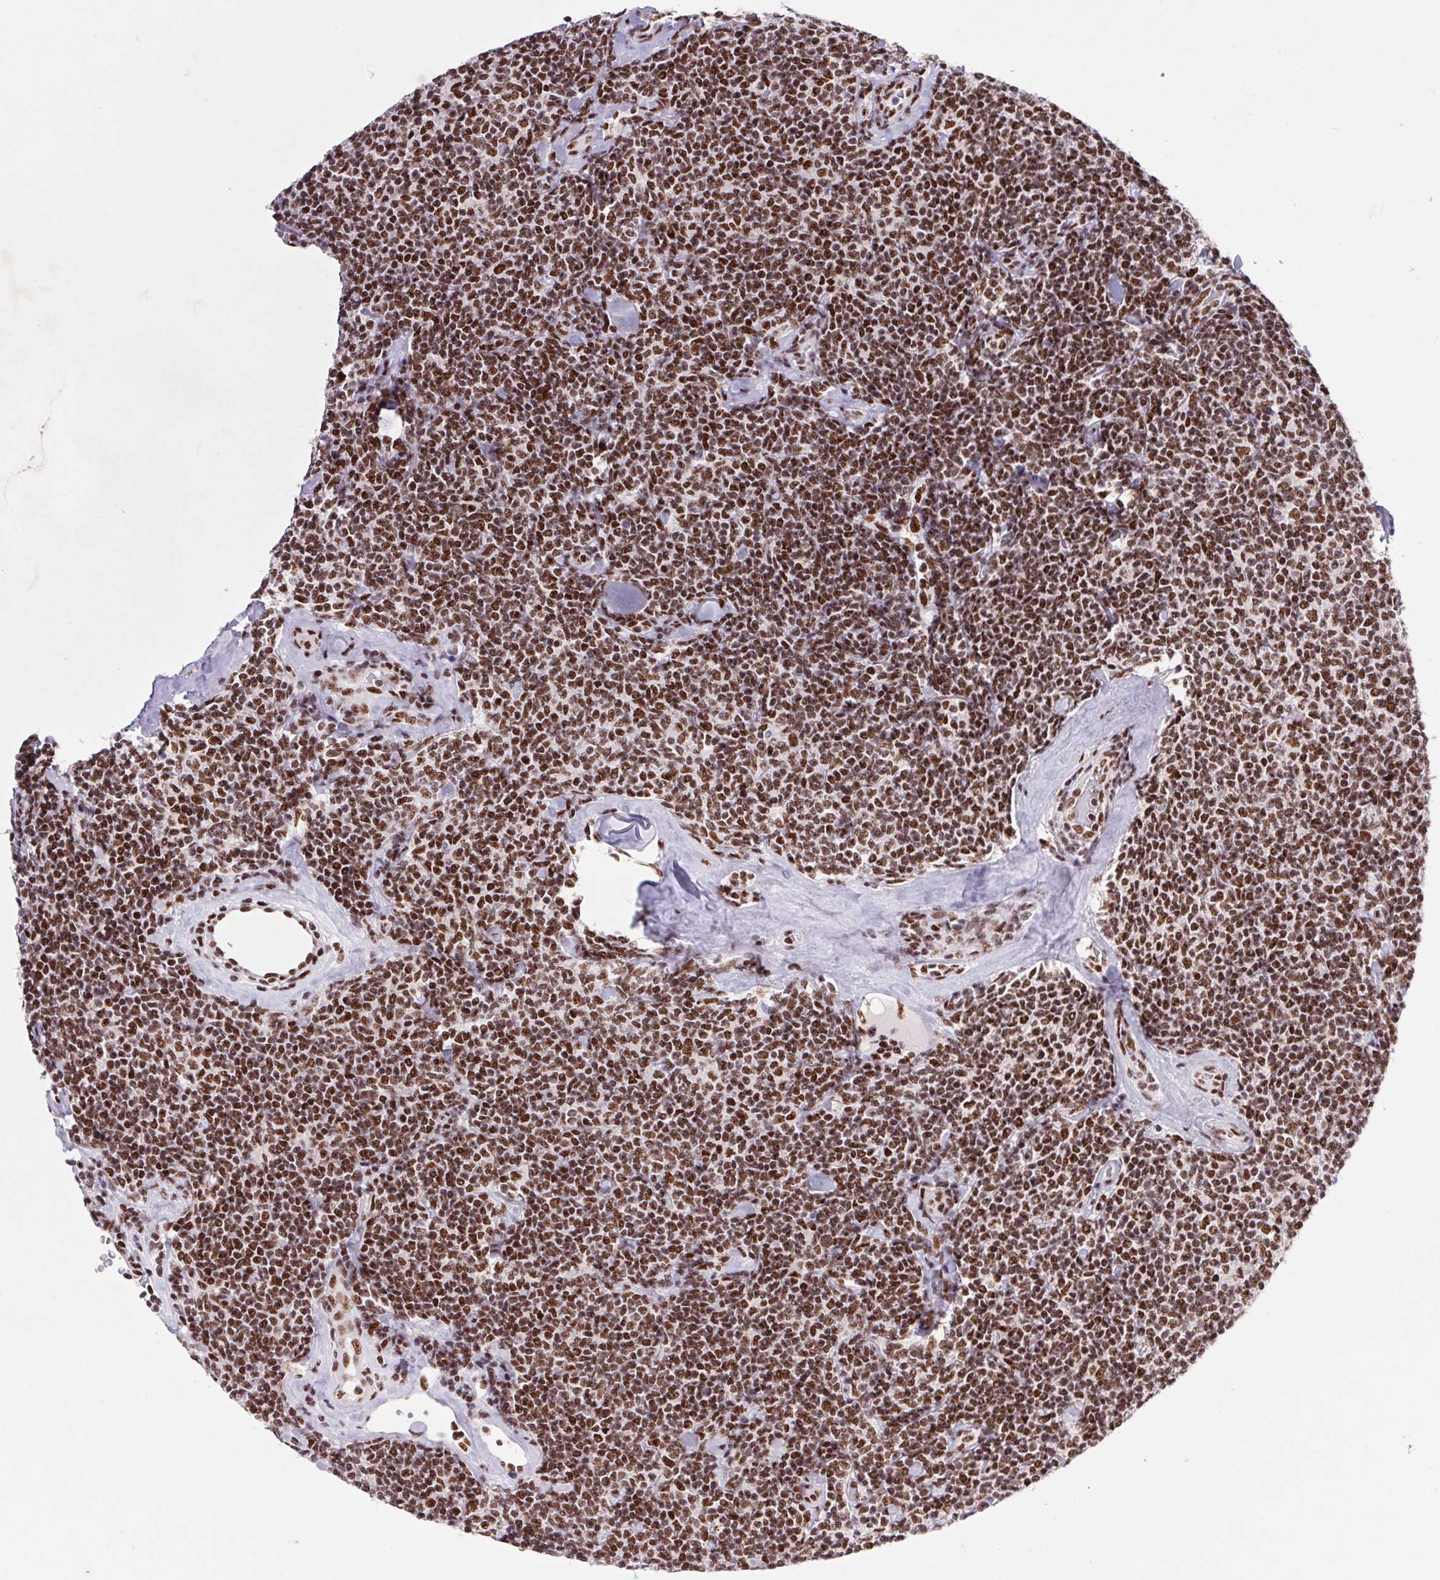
{"staining": {"intensity": "strong", "quantity": ">75%", "location": "nuclear"}, "tissue": "lymphoma", "cell_type": "Tumor cells", "image_type": "cancer", "snomed": [{"axis": "morphology", "description": "Malignant lymphoma, non-Hodgkin's type, Low grade"}, {"axis": "topography", "description": "Lymph node"}], "caption": "Strong nuclear positivity for a protein is seen in about >75% of tumor cells of lymphoma using IHC.", "gene": "LDLRAD4", "patient": {"sex": "female", "age": 56}}